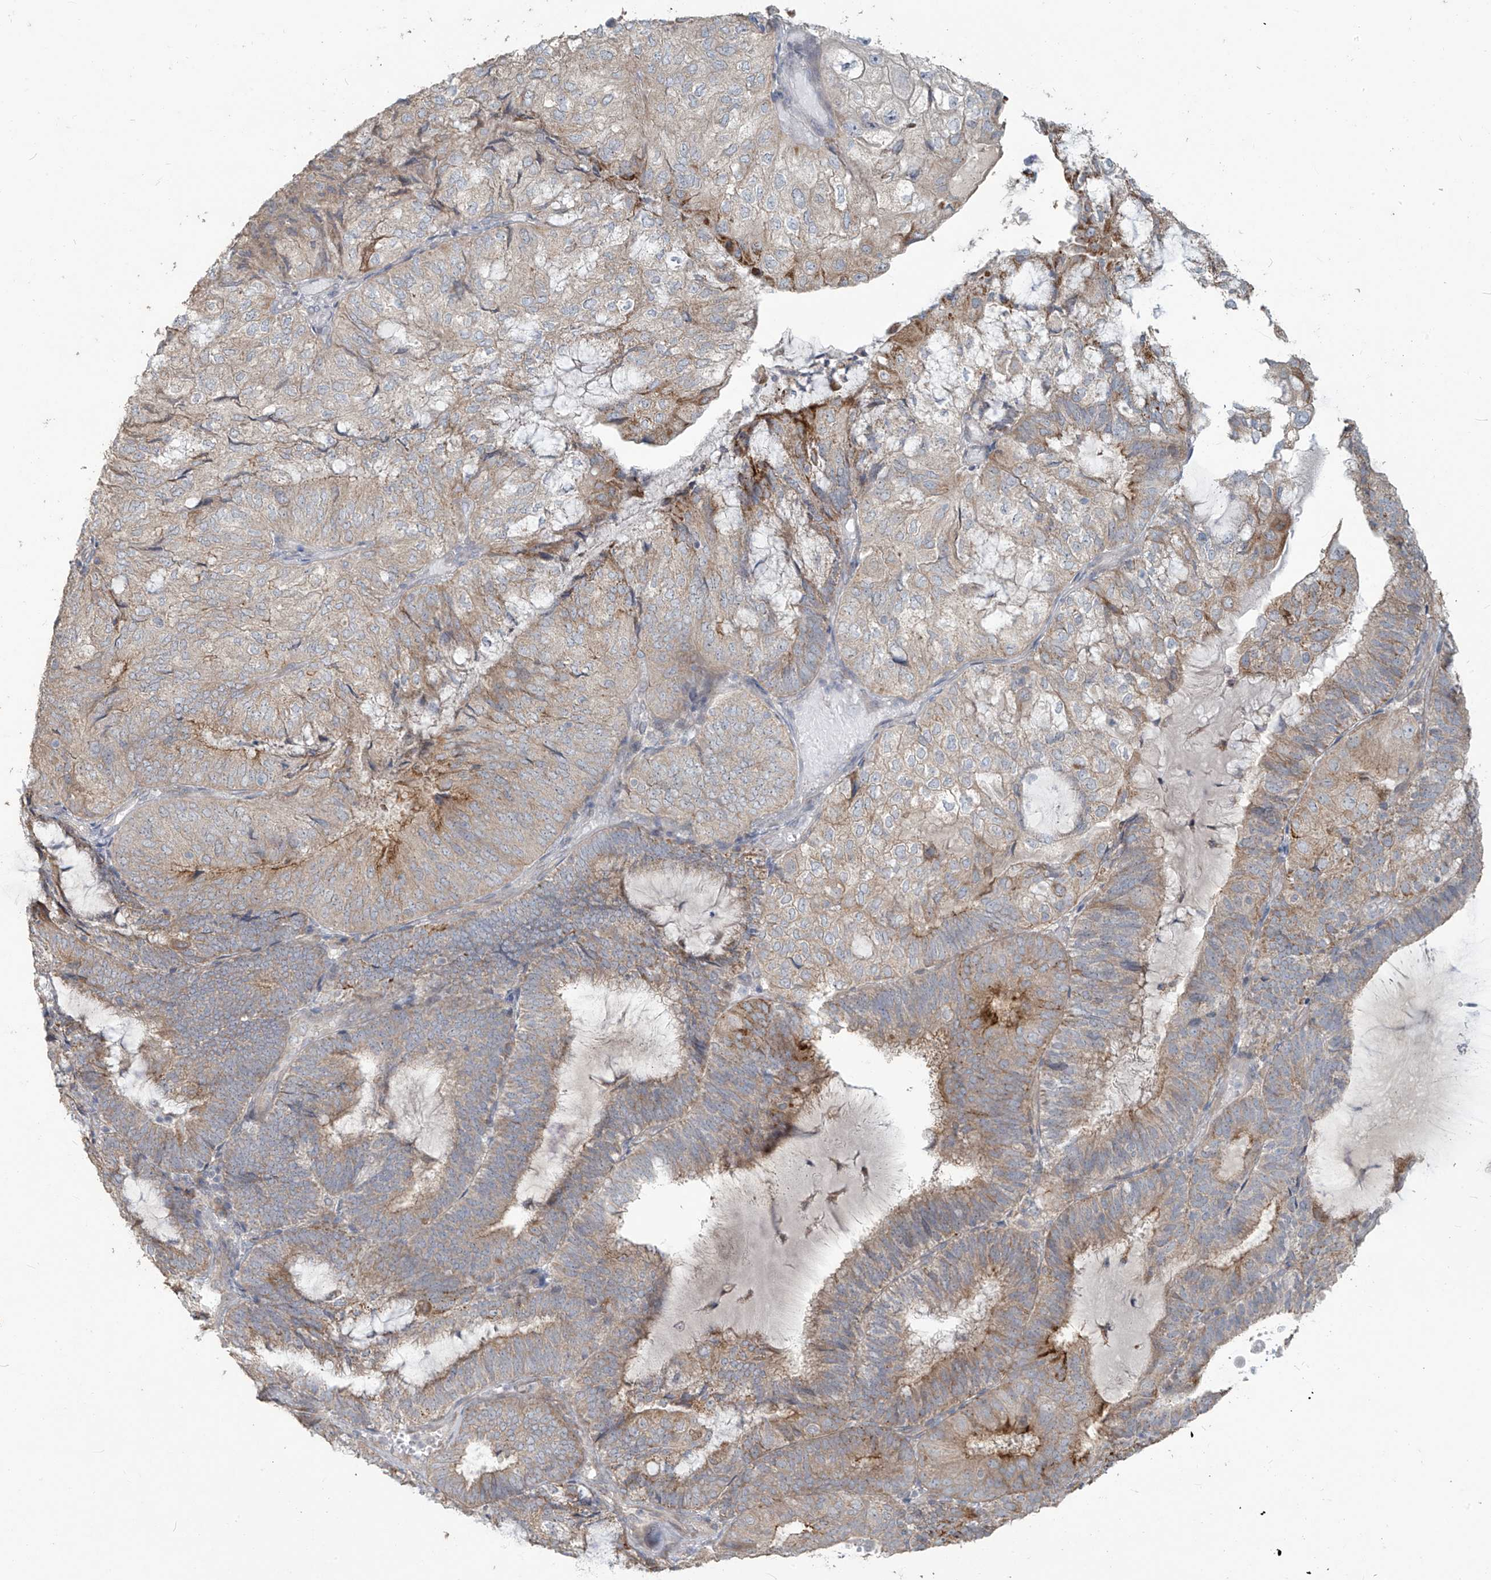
{"staining": {"intensity": "moderate", "quantity": "25%-75%", "location": "cytoplasmic/membranous"}, "tissue": "endometrial cancer", "cell_type": "Tumor cells", "image_type": "cancer", "snomed": [{"axis": "morphology", "description": "Adenocarcinoma, NOS"}, {"axis": "topography", "description": "Endometrium"}], "caption": "Endometrial cancer (adenocarcinoma) stained with immunohistochemistry displays moderate cytoplasmic/membranous expression in approximately 25%-75% of tumor cells.", "gene": "MAGIX", "patient": {"sex": "female", "age": 81}}